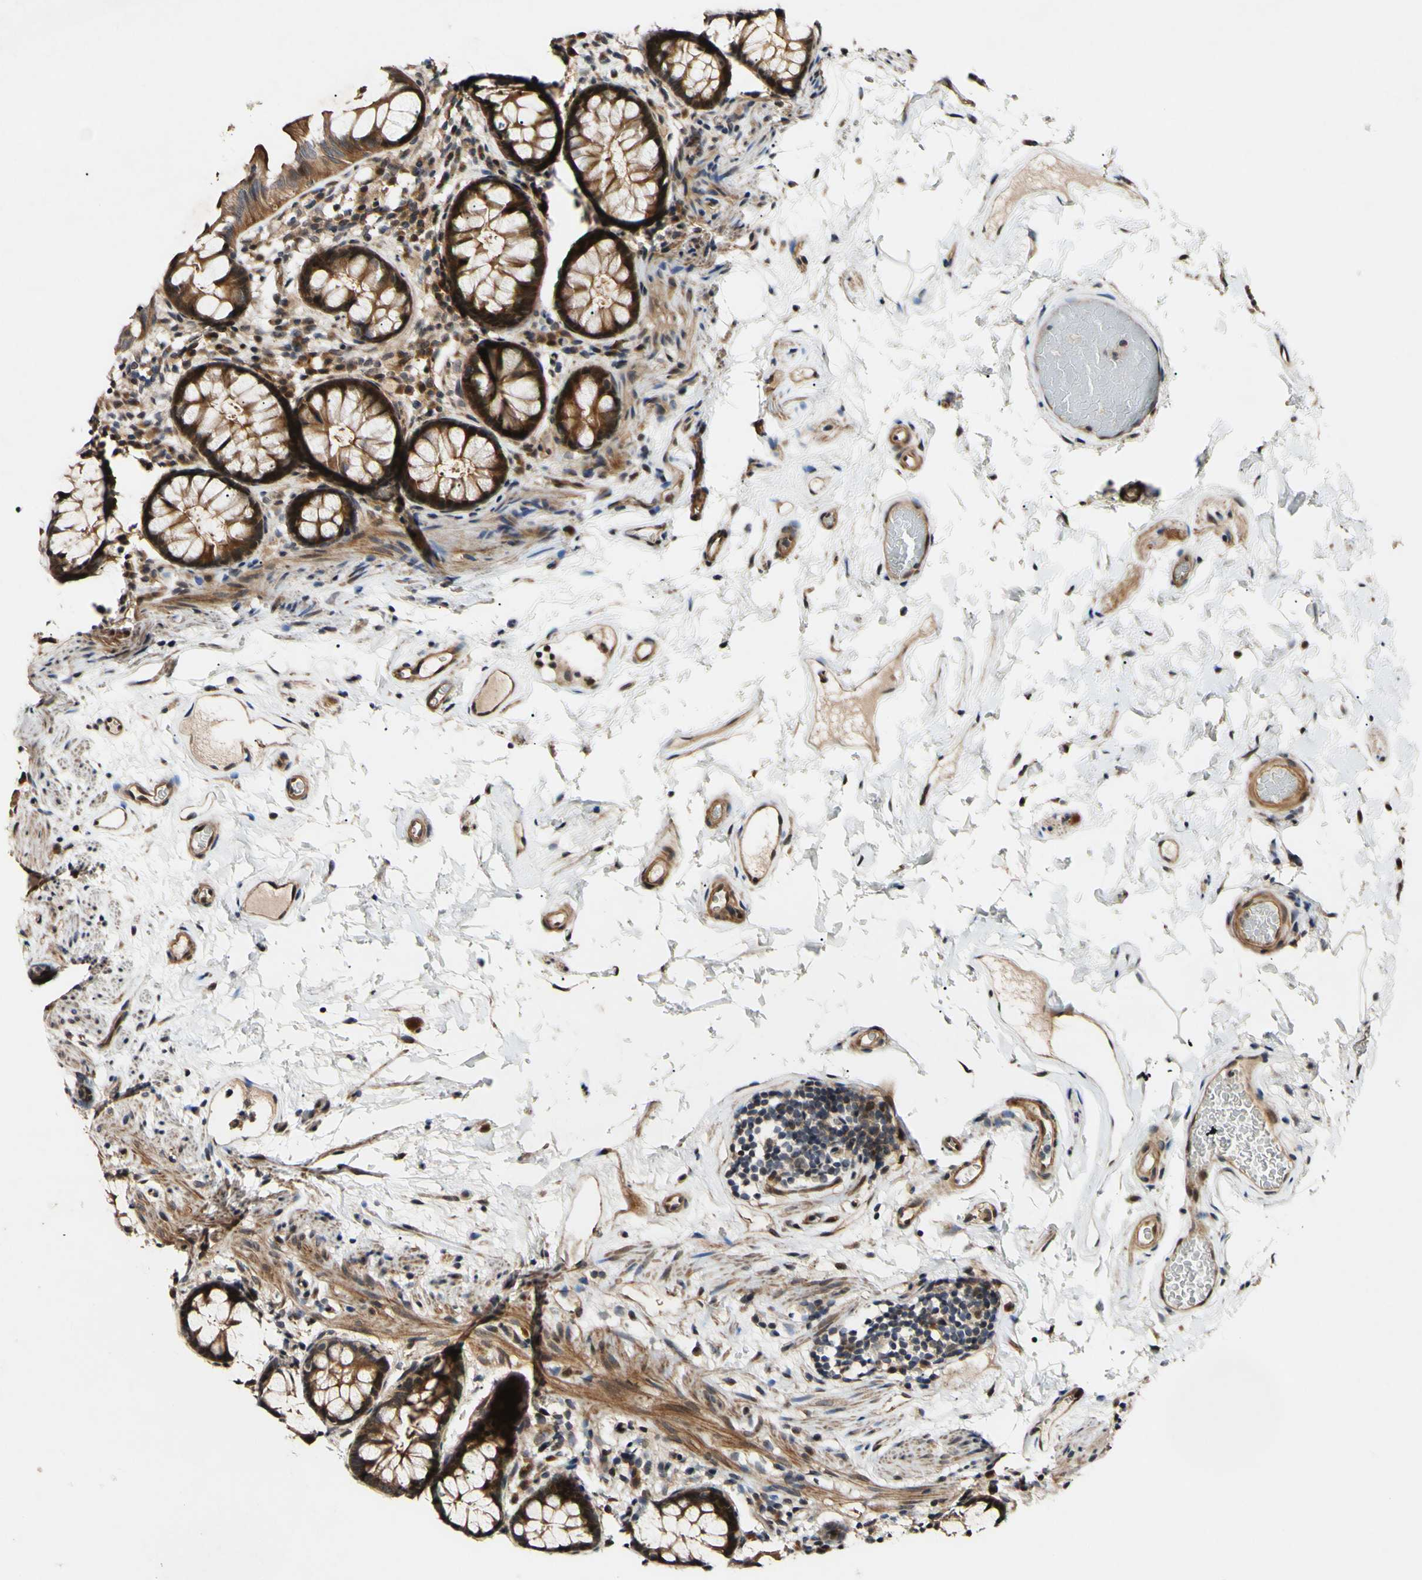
{"staining": {"intensity": "moderate", "quantity": ">75%", "location": "cytoplasmic/membranous"}, "tissue": "colon", "cell_type": "Endothelial cells", "image_type": "normal", "snomed": [{"axis": "morphology", "description": "Normal tissue, NOS"}, {"axis": "topography", "description": "Colon"}], "caption": "Normal colon reveals moderate cytoplasmic/membranous positivity in about >75% of endothelial cells The protein of interest is shown in brown color, while the nuclei are stained blue..", "gene": "CSNK1E", "patient": {"sex": "female", "age": 80}}